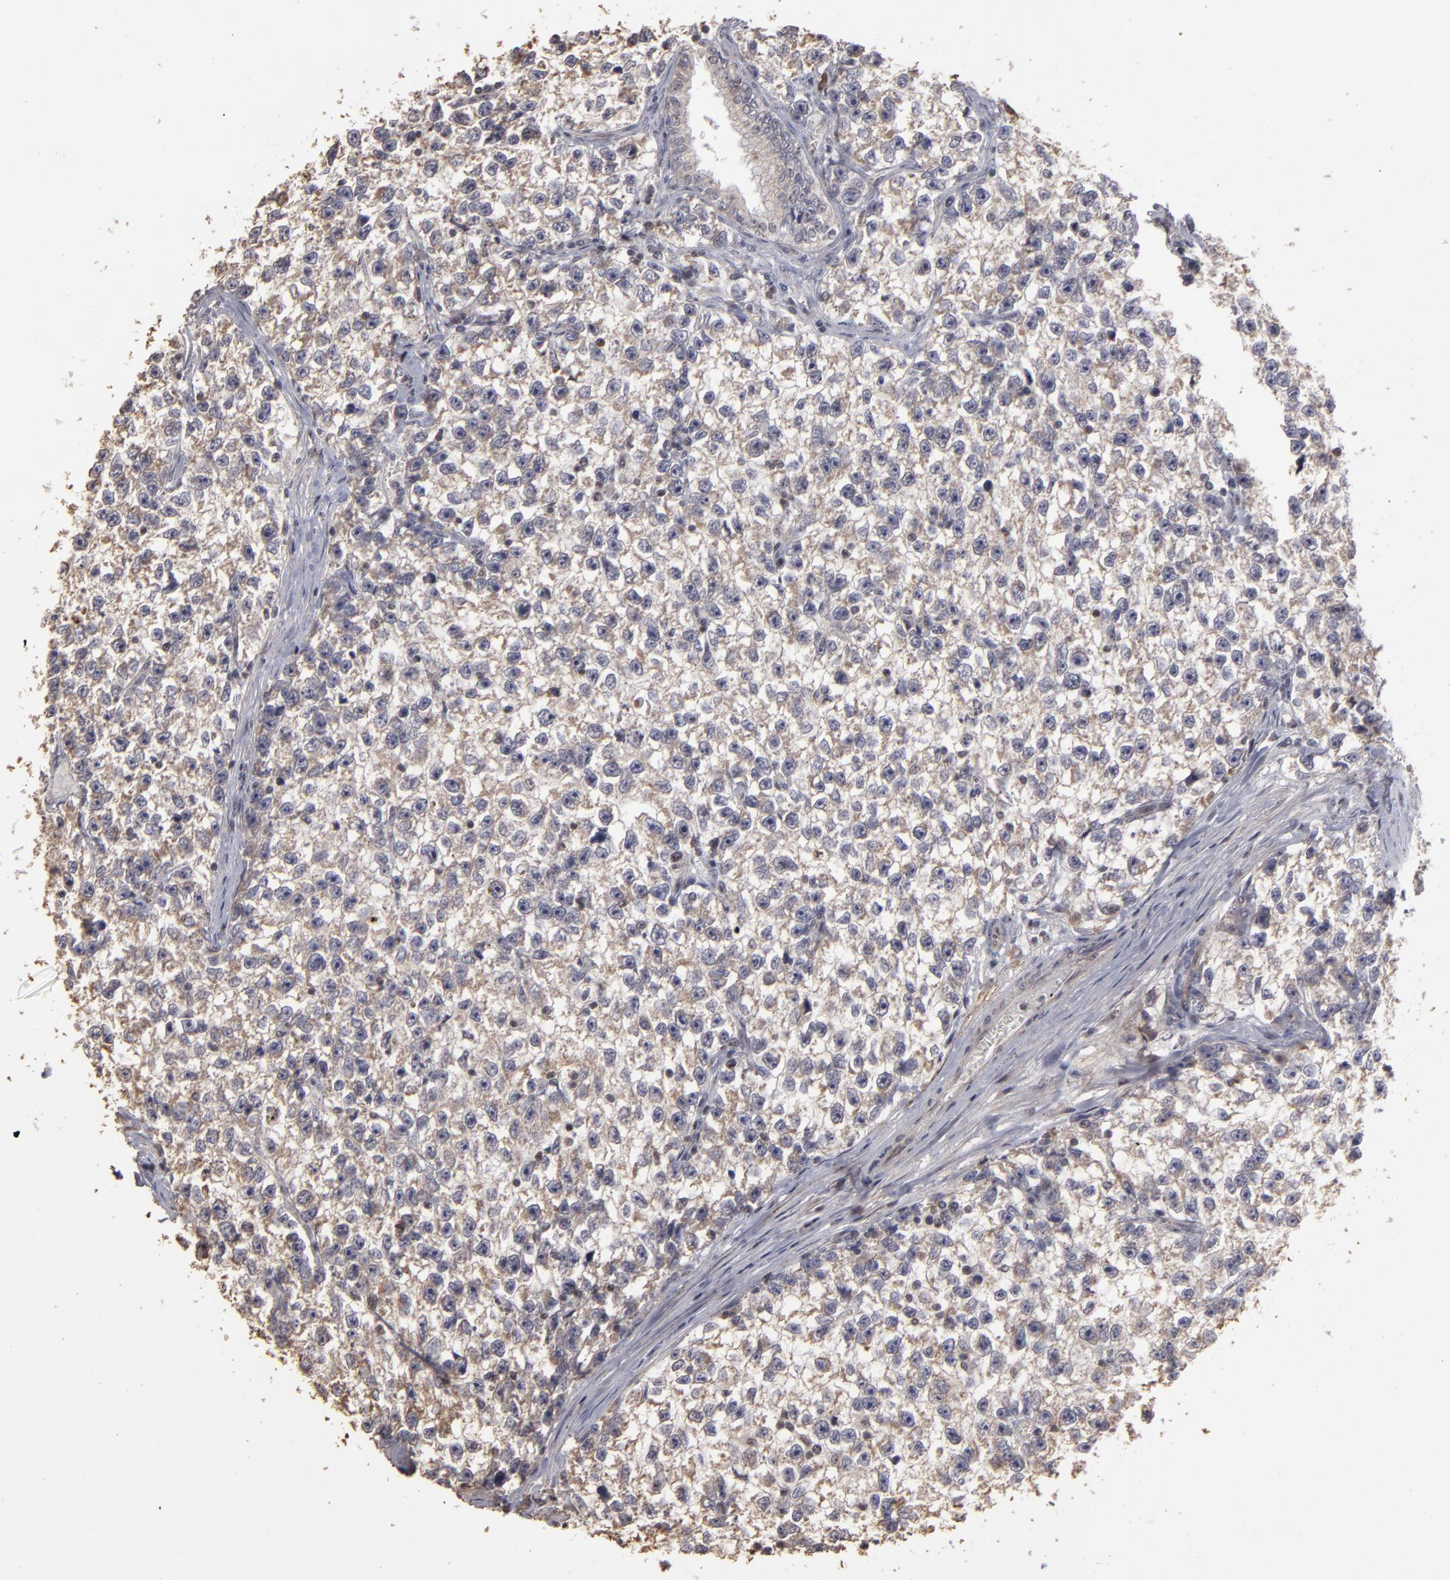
{"staining": {"intensity": "weak", "quantity": ">75%", "location": "cytoplasmic/membranous"}, "tissue": "testis cancer", "cell_type": "Tumor cells", "image_type": "cancer", "snomed": [{"axis": "morphology", "description": "Seminoma, NOS"}, {"axis": "morphology", "description": "Carcinoma, Embryonal, NOS"}, {"axis": "topography", "description": "Testis"}], "caption": "A histopathology image of testis cancer stained for a protein shows weak cytoplasmic/membranous brown staining in tumor cells.", "gene": "CD55", "patient": {"sex": "male", "age": 30}}